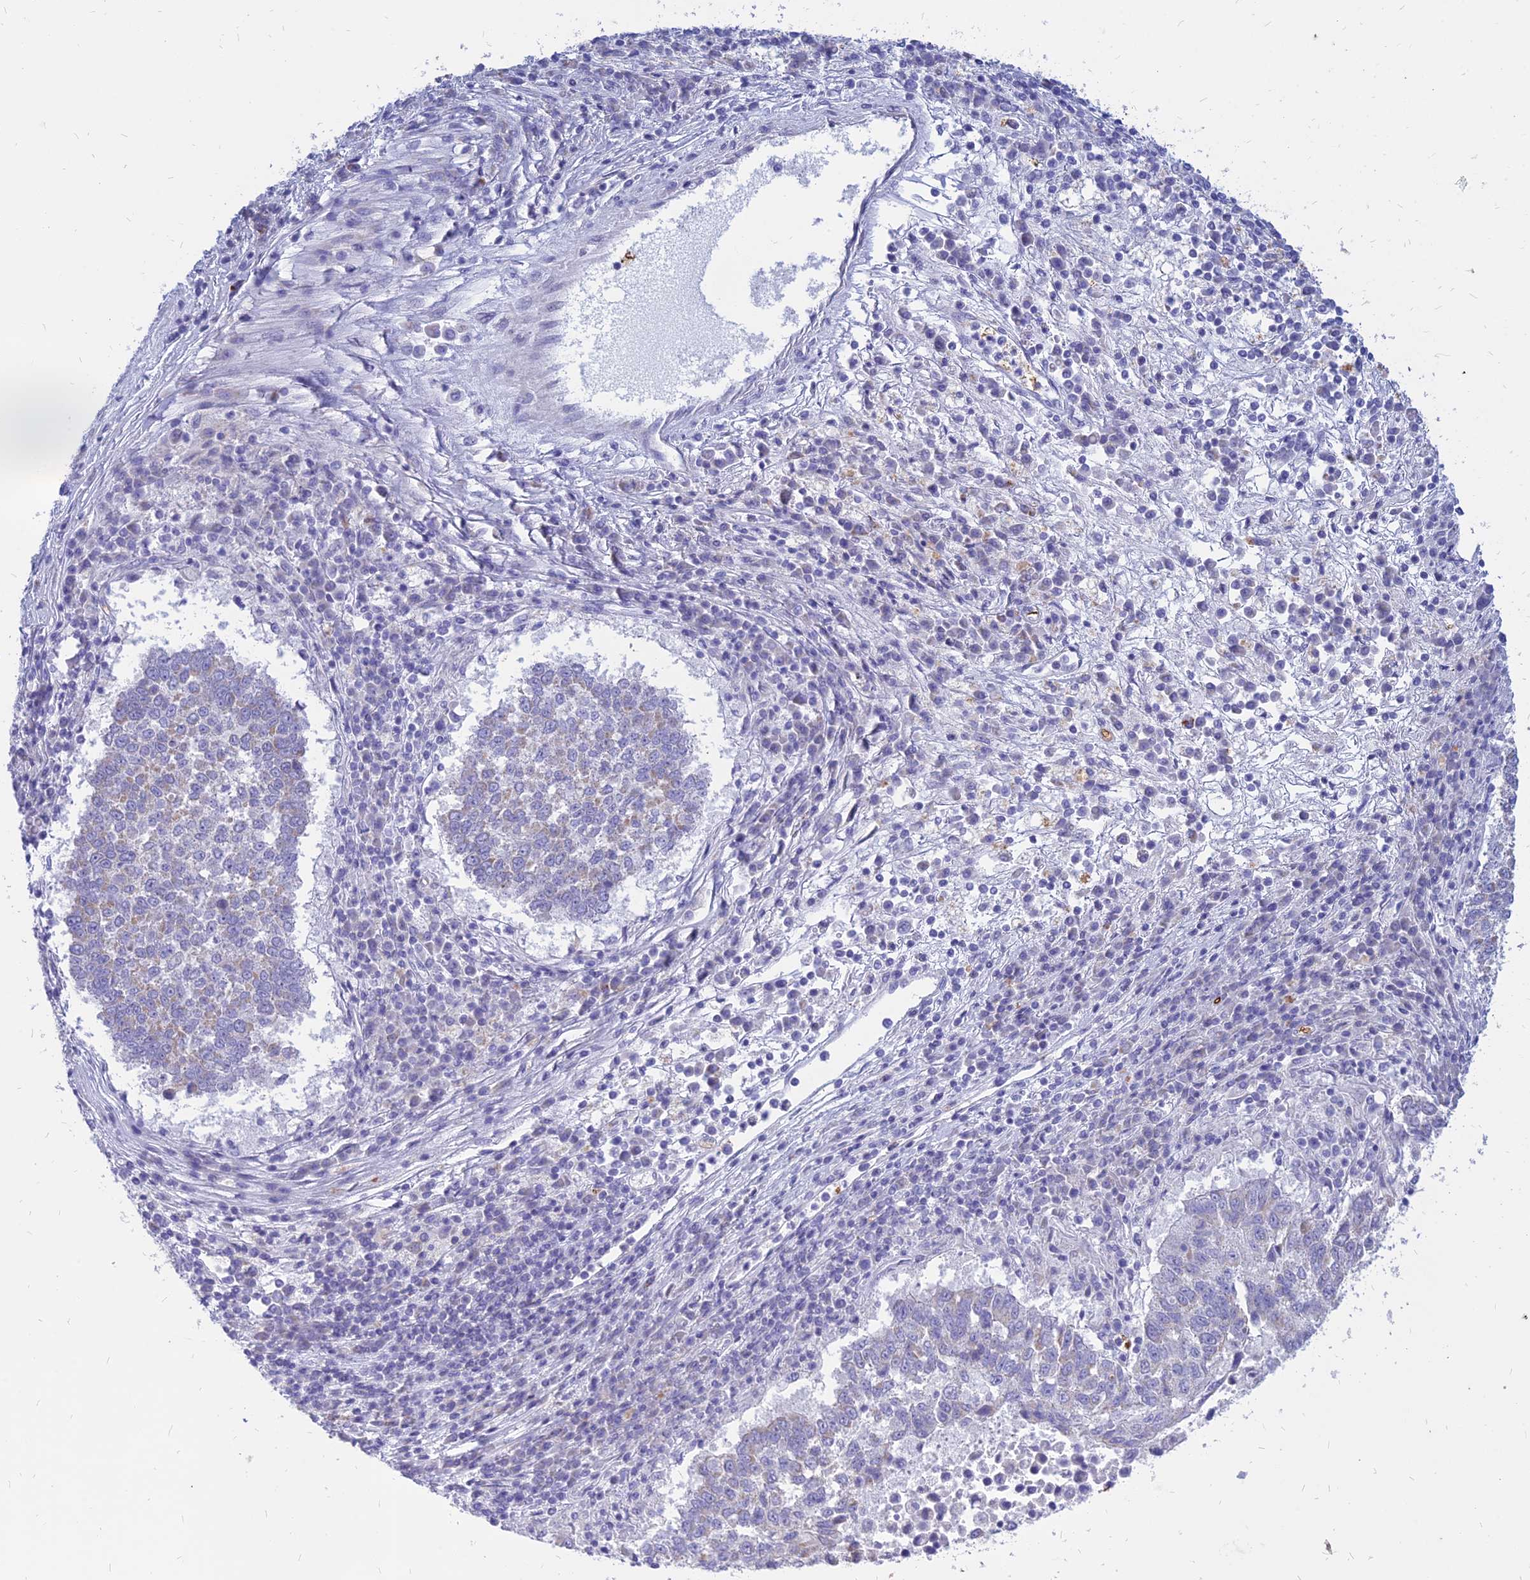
{"staining": {"intensity": "negative", "quantity": "none", "location": "none"}, "tissue": "lung cancer", "cell_type": "Tumor cells", "image_type": "cancer", "snomed": [{"axis": "morphology", "description": "Squamous cell carcinoma, NOS"}, {"axis": "topography", "description": "Lung"}], "caption": "Immunohistochemical staining of human squamous cell carcinoma (lung) demonstrates no significant positivity in tumor cells.", "gene": "HHAT", "patient": {"sex": "male", "age": 73}}